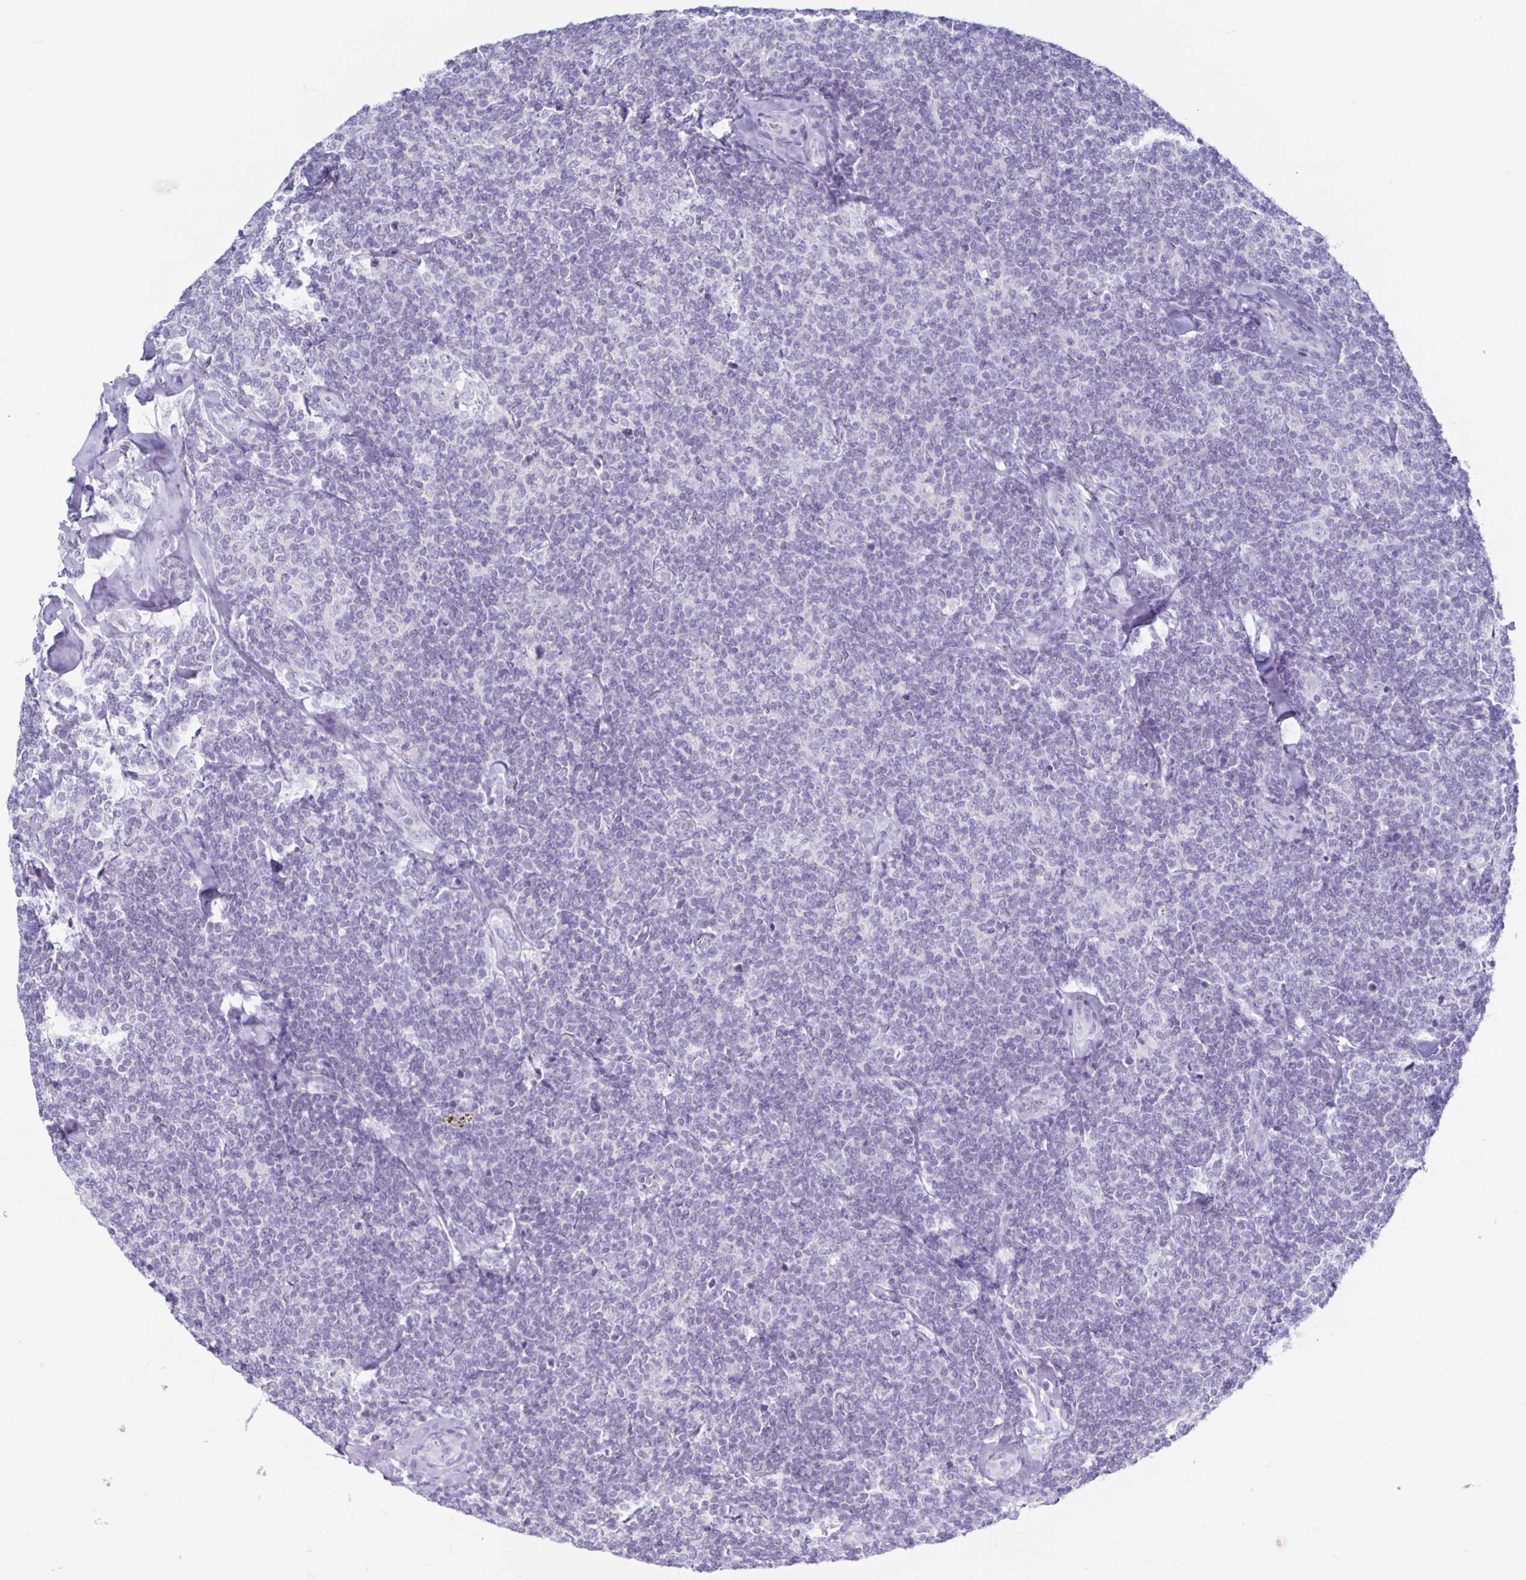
{"staining": {"intensity": "negative", "quantity": "none", "location": "none"}, "tissue": "lymphoma", "cell_type": "Tumor cells", "image_type": "cancer", "snomed": [{"axis": "morphology", "description": "Malignant lymphoma, non-Hodgkin's type, Low grade"}, {"axis": "topography", "description": "Lymph node"}], "caption": "Human malignant lymphoma, non-Hodgkin's type (low-grade) stained for a protein using IHC exhibits no staining in tumor cells.", "gene": "CT45A5", "patient": {"sex": "female", "age": 56}}